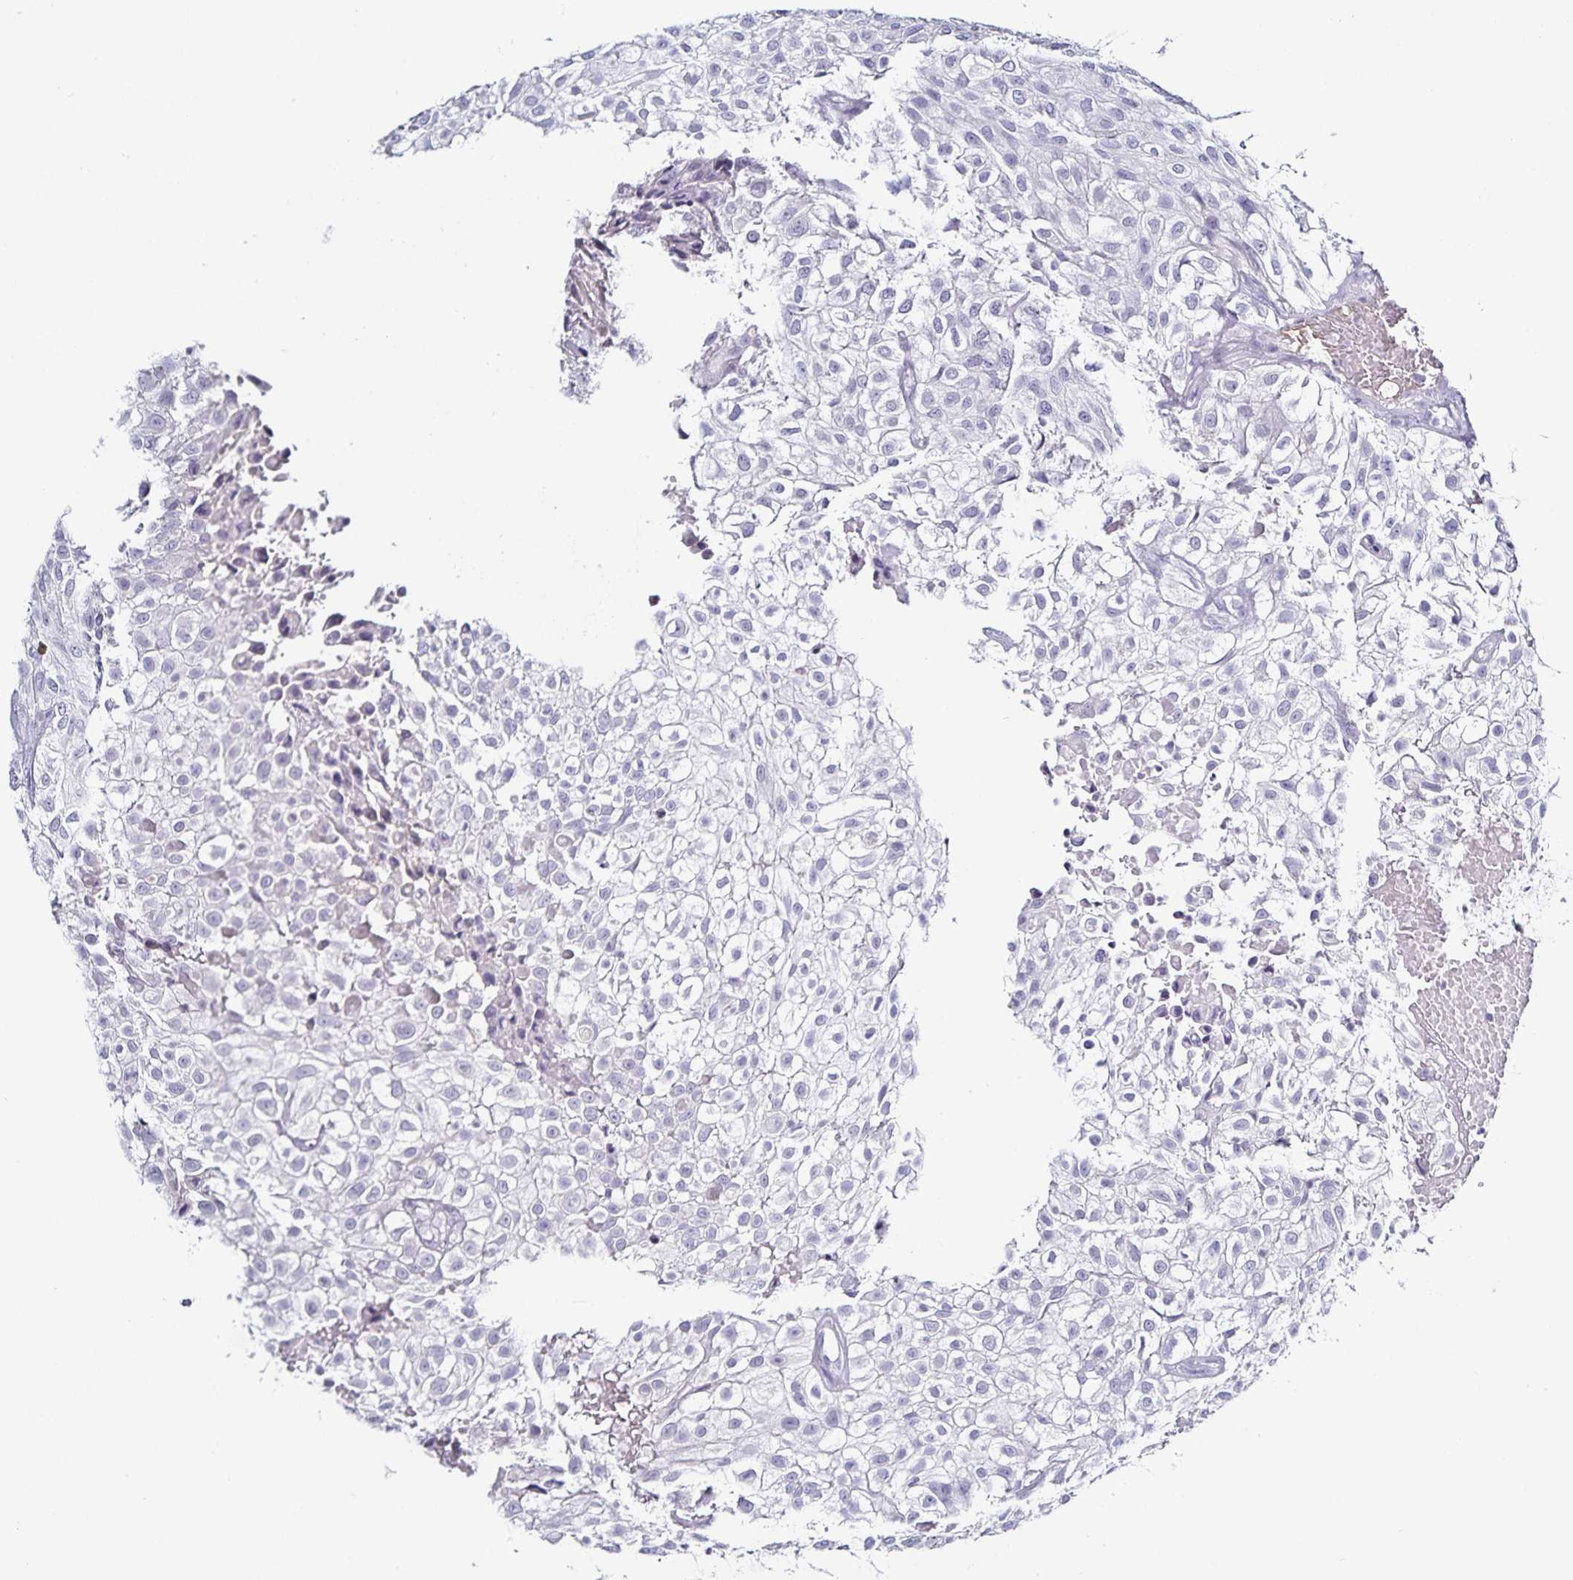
{"staining": {"intensity": "negative", "quantity": "none", "location": "none"}, "tissue": "urothelial cancer", "cell_type": "Tumor cells", "image_type": "cancer", "snomed": [{"axis": "morphology", "description": "Urothelial carcinoma, High grade"}, {"axis": "topography", "description": "Urinary bladder"}], "caption": "Immunohistochemical staining of human urothelial cancer exhibits no significant positivity in tumor cells. (Brightfield microscopy of DAB (3,3'-diaminobenzidine) immunohistochemistry (IHC) at high magnification).", "gene": "TTR", "patient": {"sex": "male", "age": 56}}